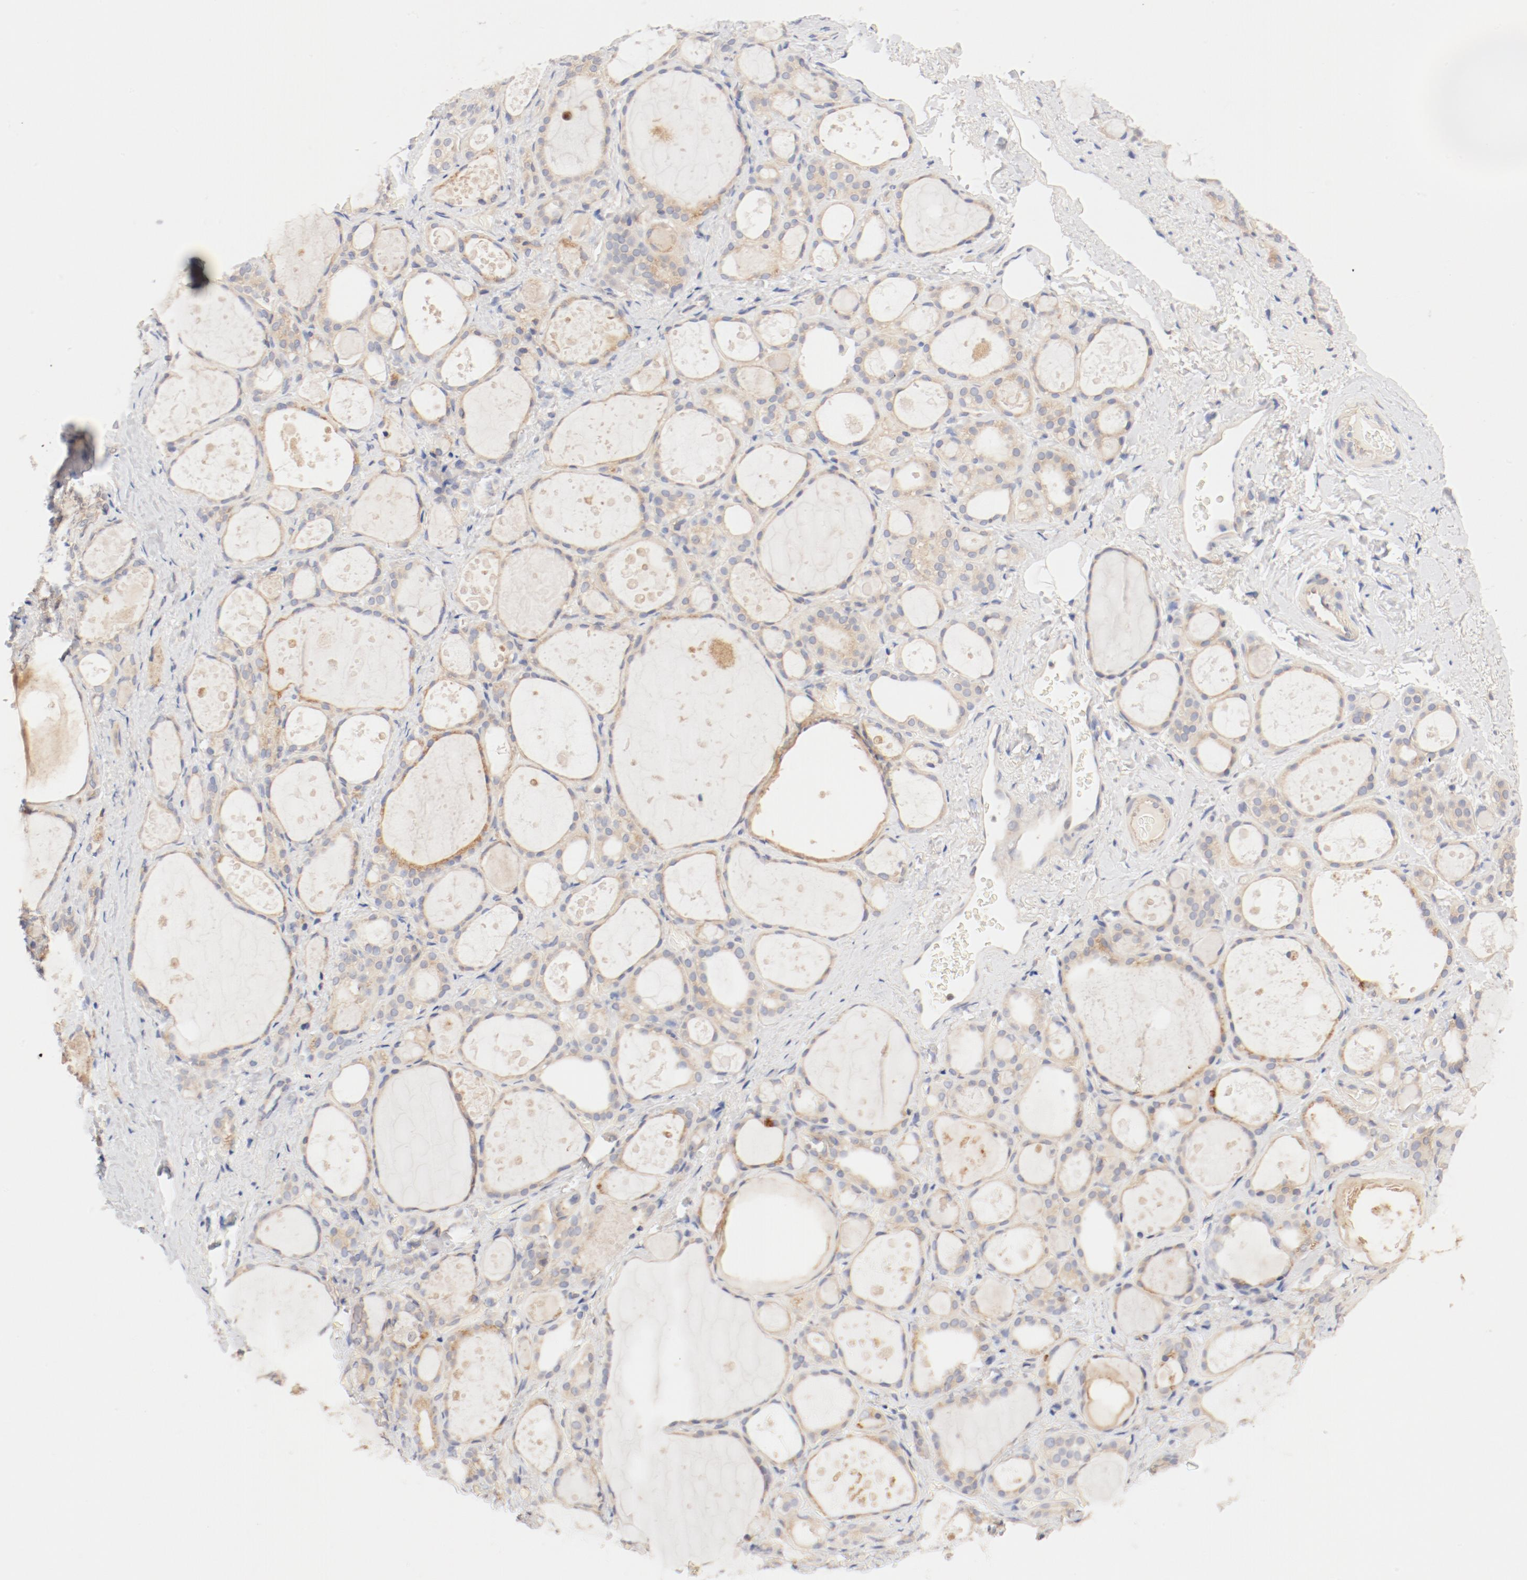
{"staining": {"intensity": "weak", "quantity": ">75%", "location": "cytoplasmic/membranous"}, "tissue": "thyroid gland", "cell_type": "Glandular cells", "image_type": "normal", "snomed": [{"axis": "morphology", "description": "Normal tissue, NOS"}, {"axis": "topography", "description": "Thyroid gland"}], "caption": "Immunohistochemical staining of unremarkable thyroid gland shows weak cytoplasmic/membranous protein expression in about >75% of glandular cells. (DAB IHC, brown staining for protein, blue staining for nuclei).", "gene": "DYNC1H1", "patient": {"sex": "female", "age": 75}}